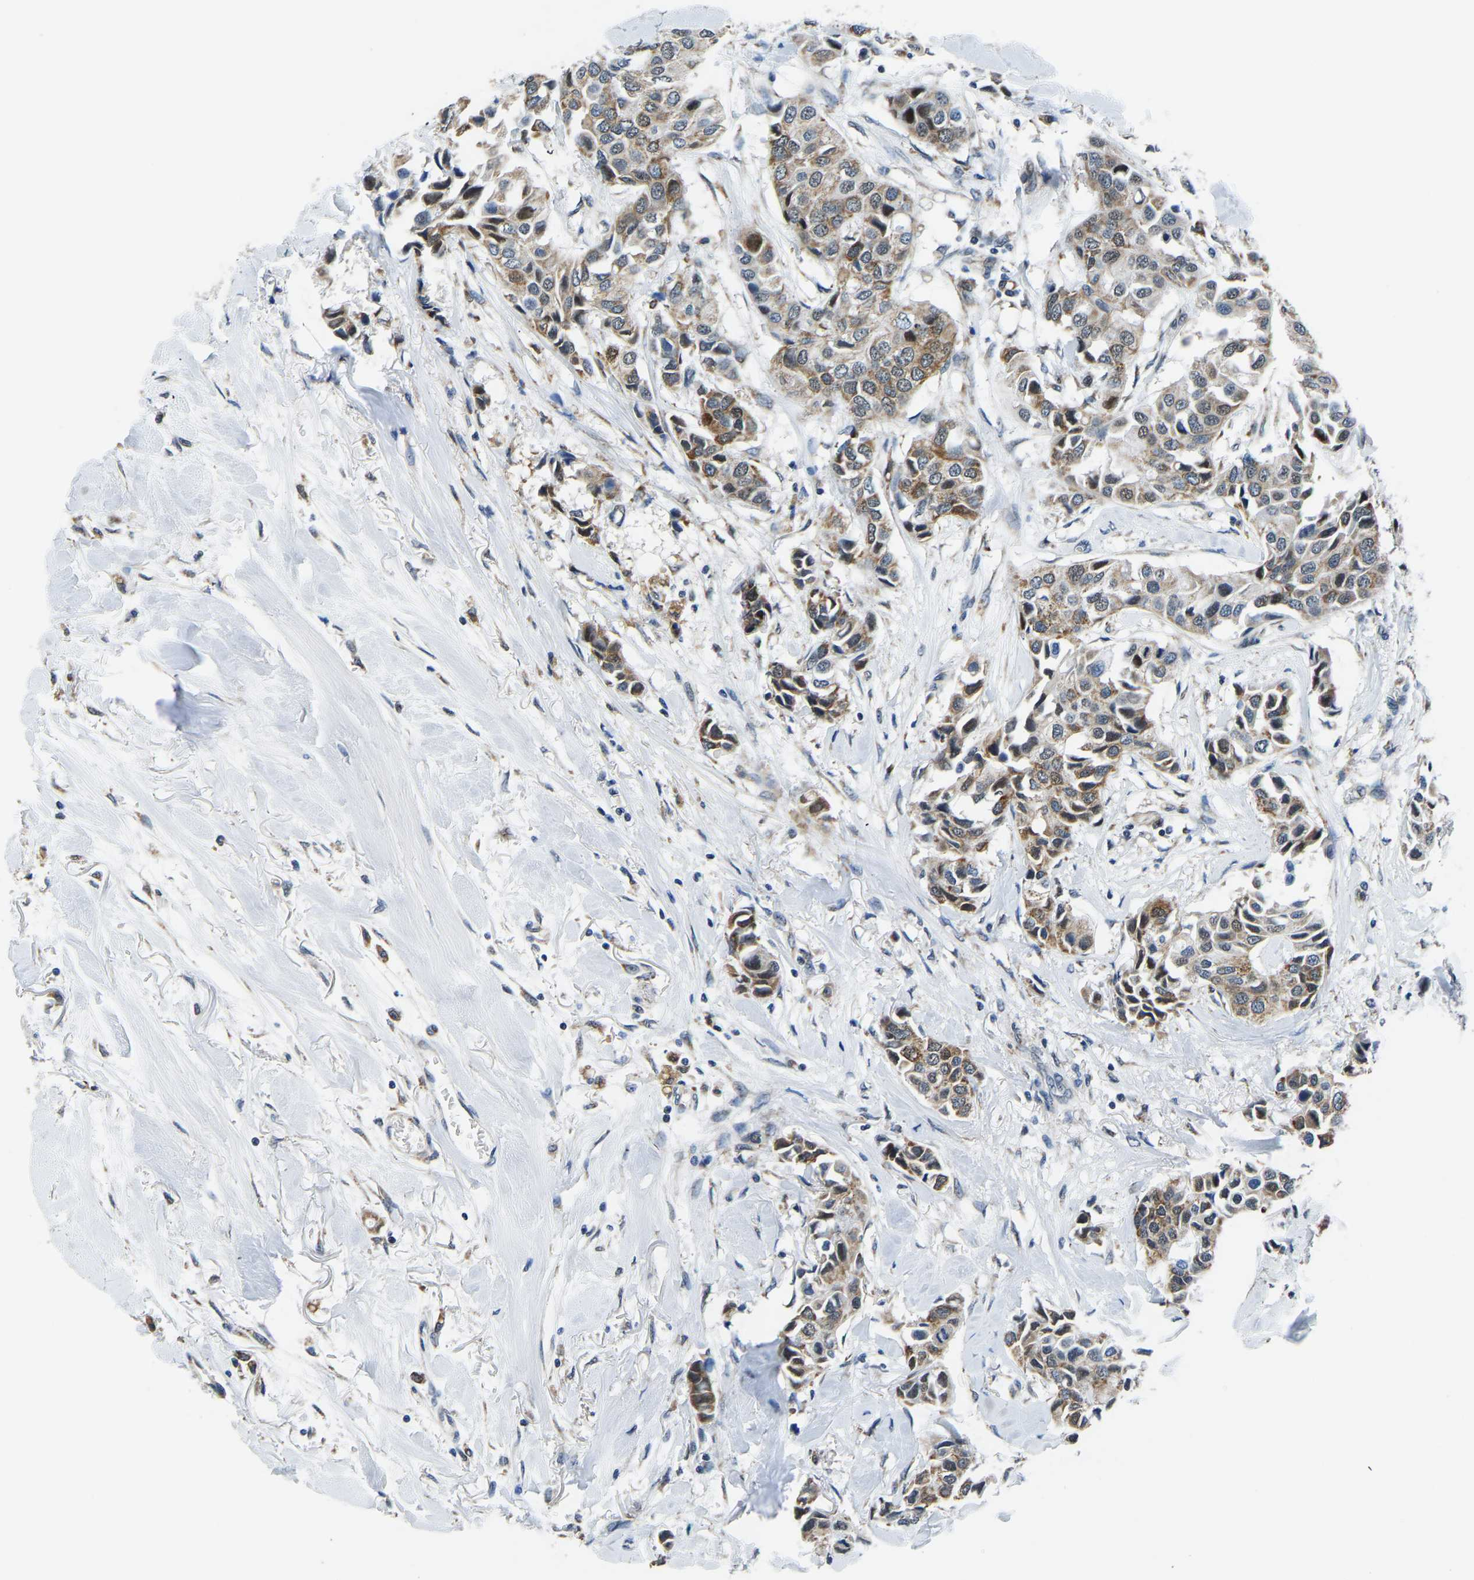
{"staining": {"intensity": "moderate", "quantity": ">75%", "location": "cytoplasmic/membranous"}, "tissue": "breast cancer", "cell_type": "Tumor cells", "image_type": "cancer", "snomed": [{"axis": "morphology", "description": "Duct carcinoma"}, {"axis": "topography", "description": "Breast"}], "caption": "The micrograph demonstrates staining of breast cancer, revealing moderate cytoplasmic/membranous protein staining (brown color) within tumor cells. (brown staining indicates protein expression, while blue staining denotes nuclei).", "gene": "BNIP3L", "patient": {"sex": "female", "age": 80}}